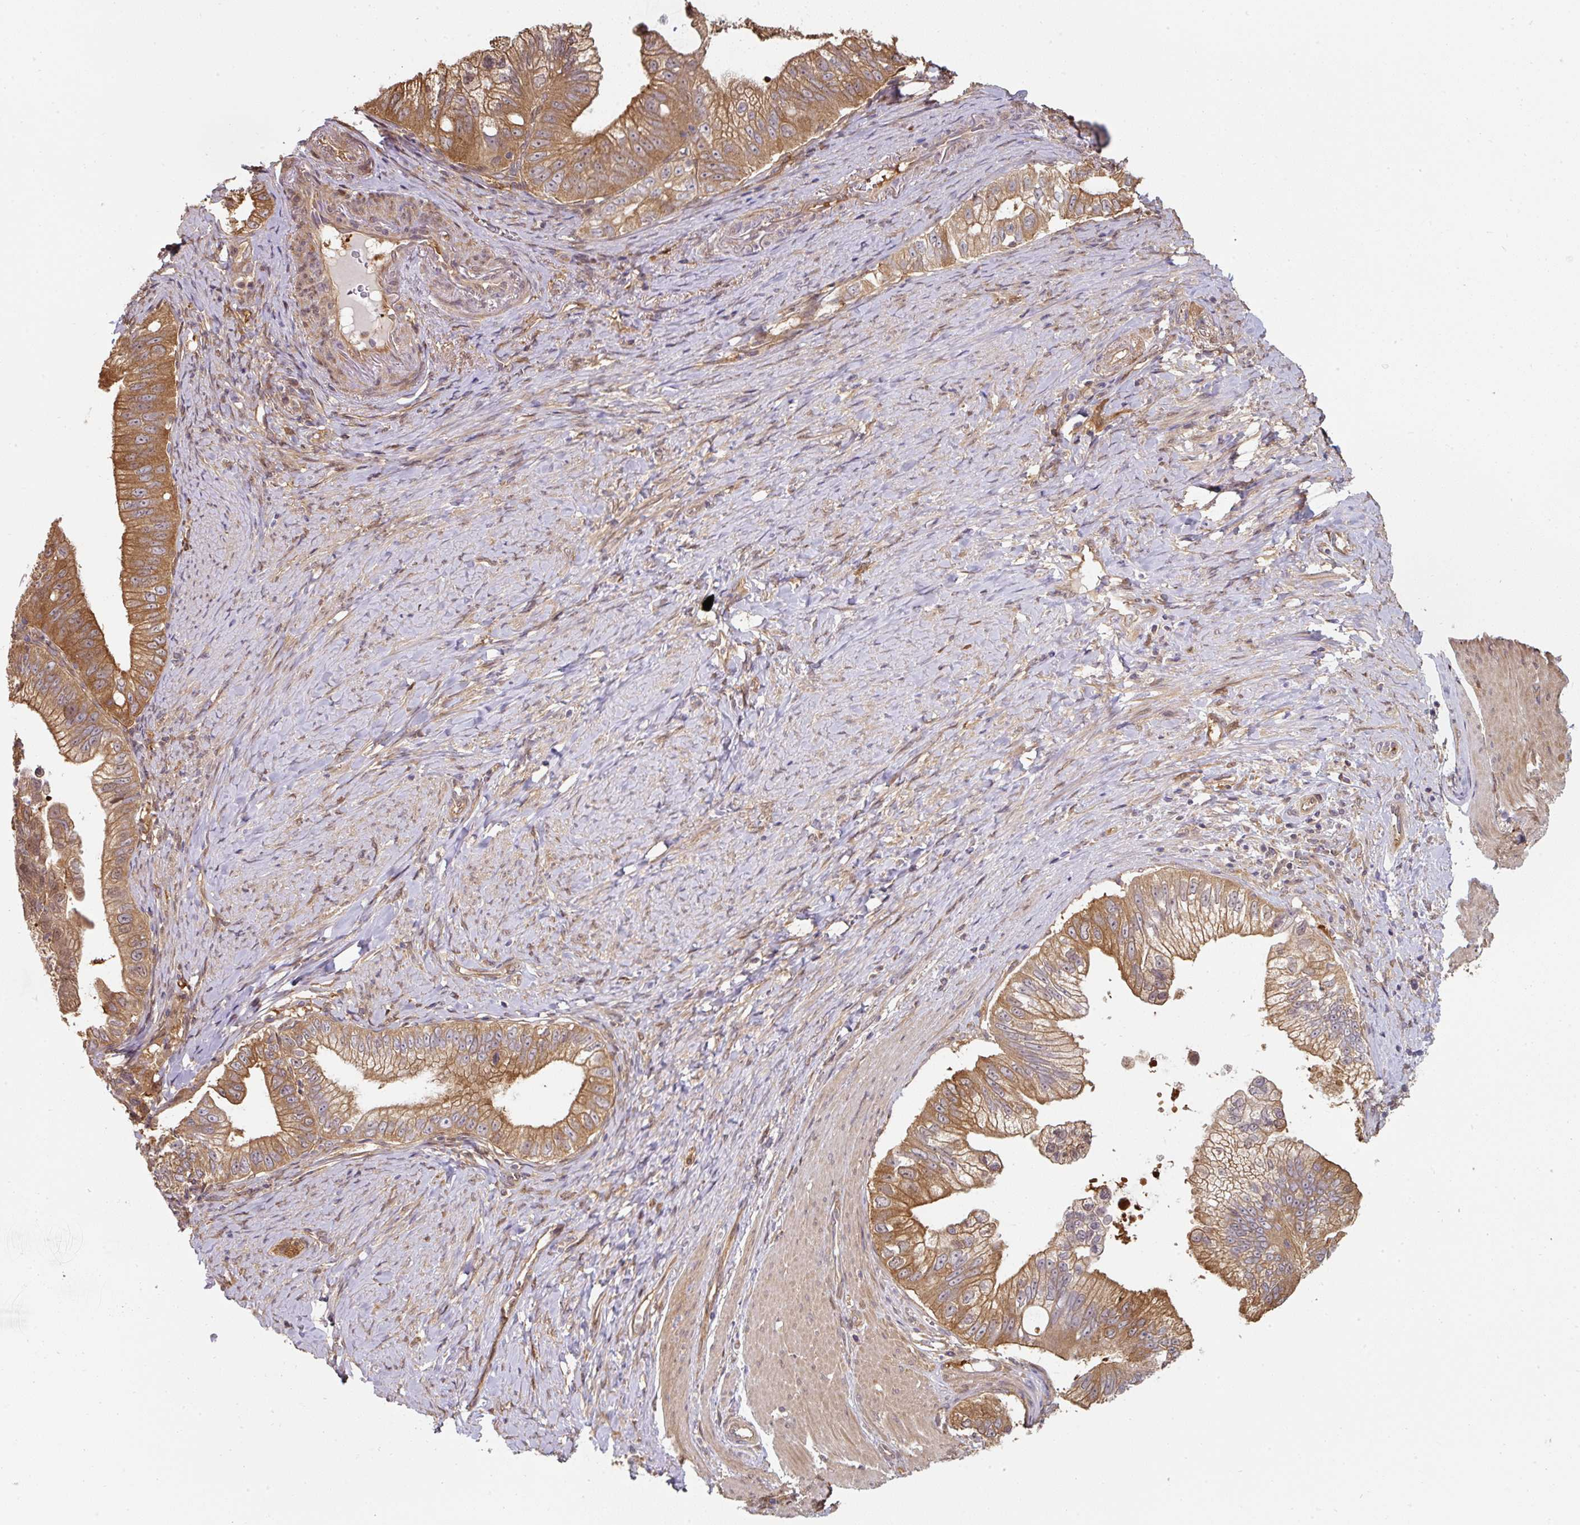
{"staining": {"intensity": "moderate", "quantity": ">75%", "location": "cytoplasmic/membranous"}, "tissue": "pancreatic cancer", "cell_type": "Tumor cells", "image_type": "cancer", "snomed": [{"axis": "morphology", "description": "Adenocarcinoma, NOS"}, {"axis": "topography", "description": "Pancreas"}], "caption": "Adenocarcinoma (pancreatic) tissue shows moderate cytoplasmic/membranous positivity in about >75% of tumor cells", "gene": "ST13", "patient": {"sex": "male", "age": 70}}